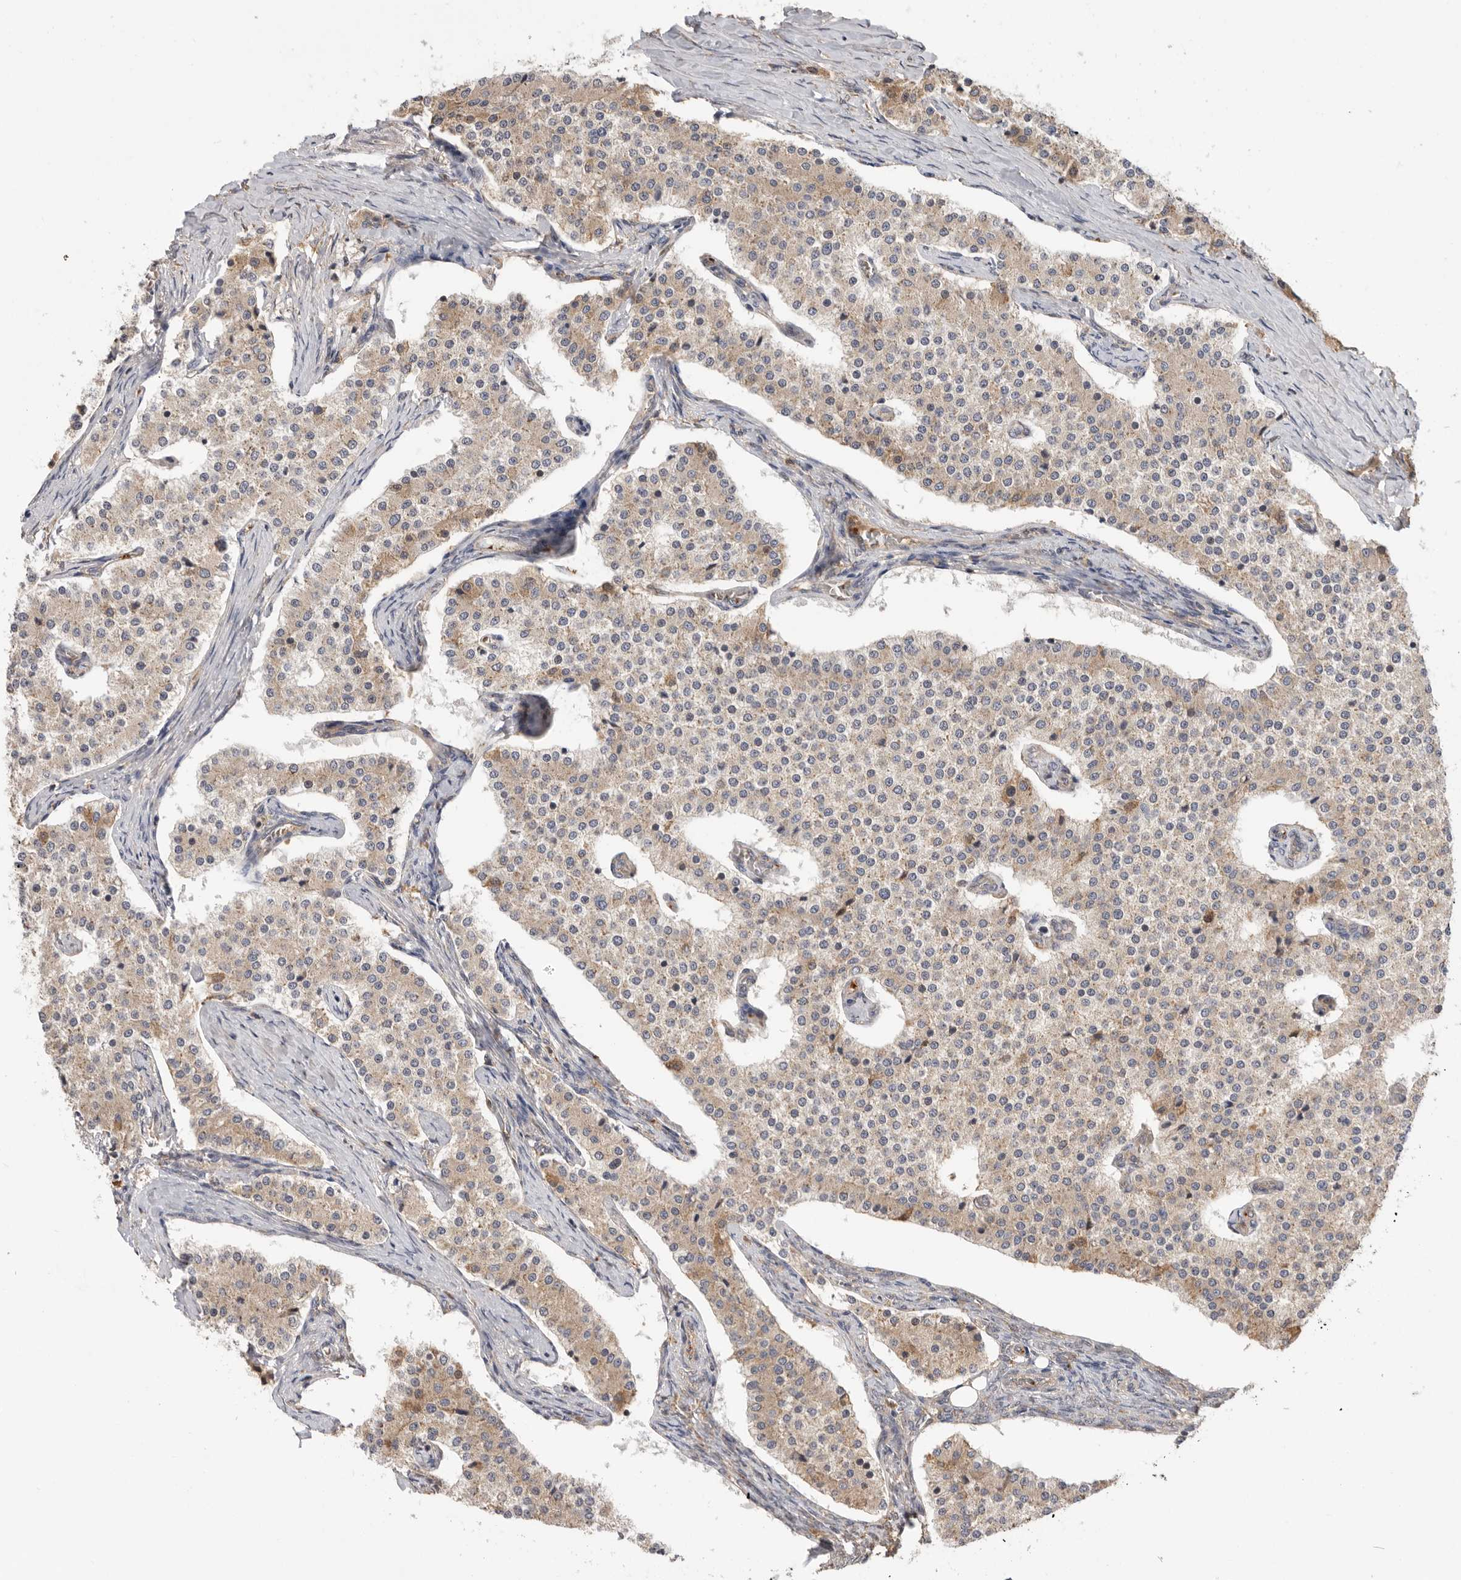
{"staining": {"intensity": "weak", "quantity": "25%-75%", "location": "cytoplasmic/membranous"}, "tissue": "carcinoid", "cell_type": "Tumor cells", "image_type": "cancer", "snomed": [{"axis": "morphology", "description": "Carcinoid, malignant, NOS"}, {"axis": "topography", "description": "Colon"}], "caption": "This histopathology image reveals immunohistochemistry (IHC) staining of human carcinoid, with low weak cytoplasmic/membranous staining in about 25%-75% of tumor cells.", "gene": "CDC42BPB", "patient": {"sex": "female", "age": 52}}